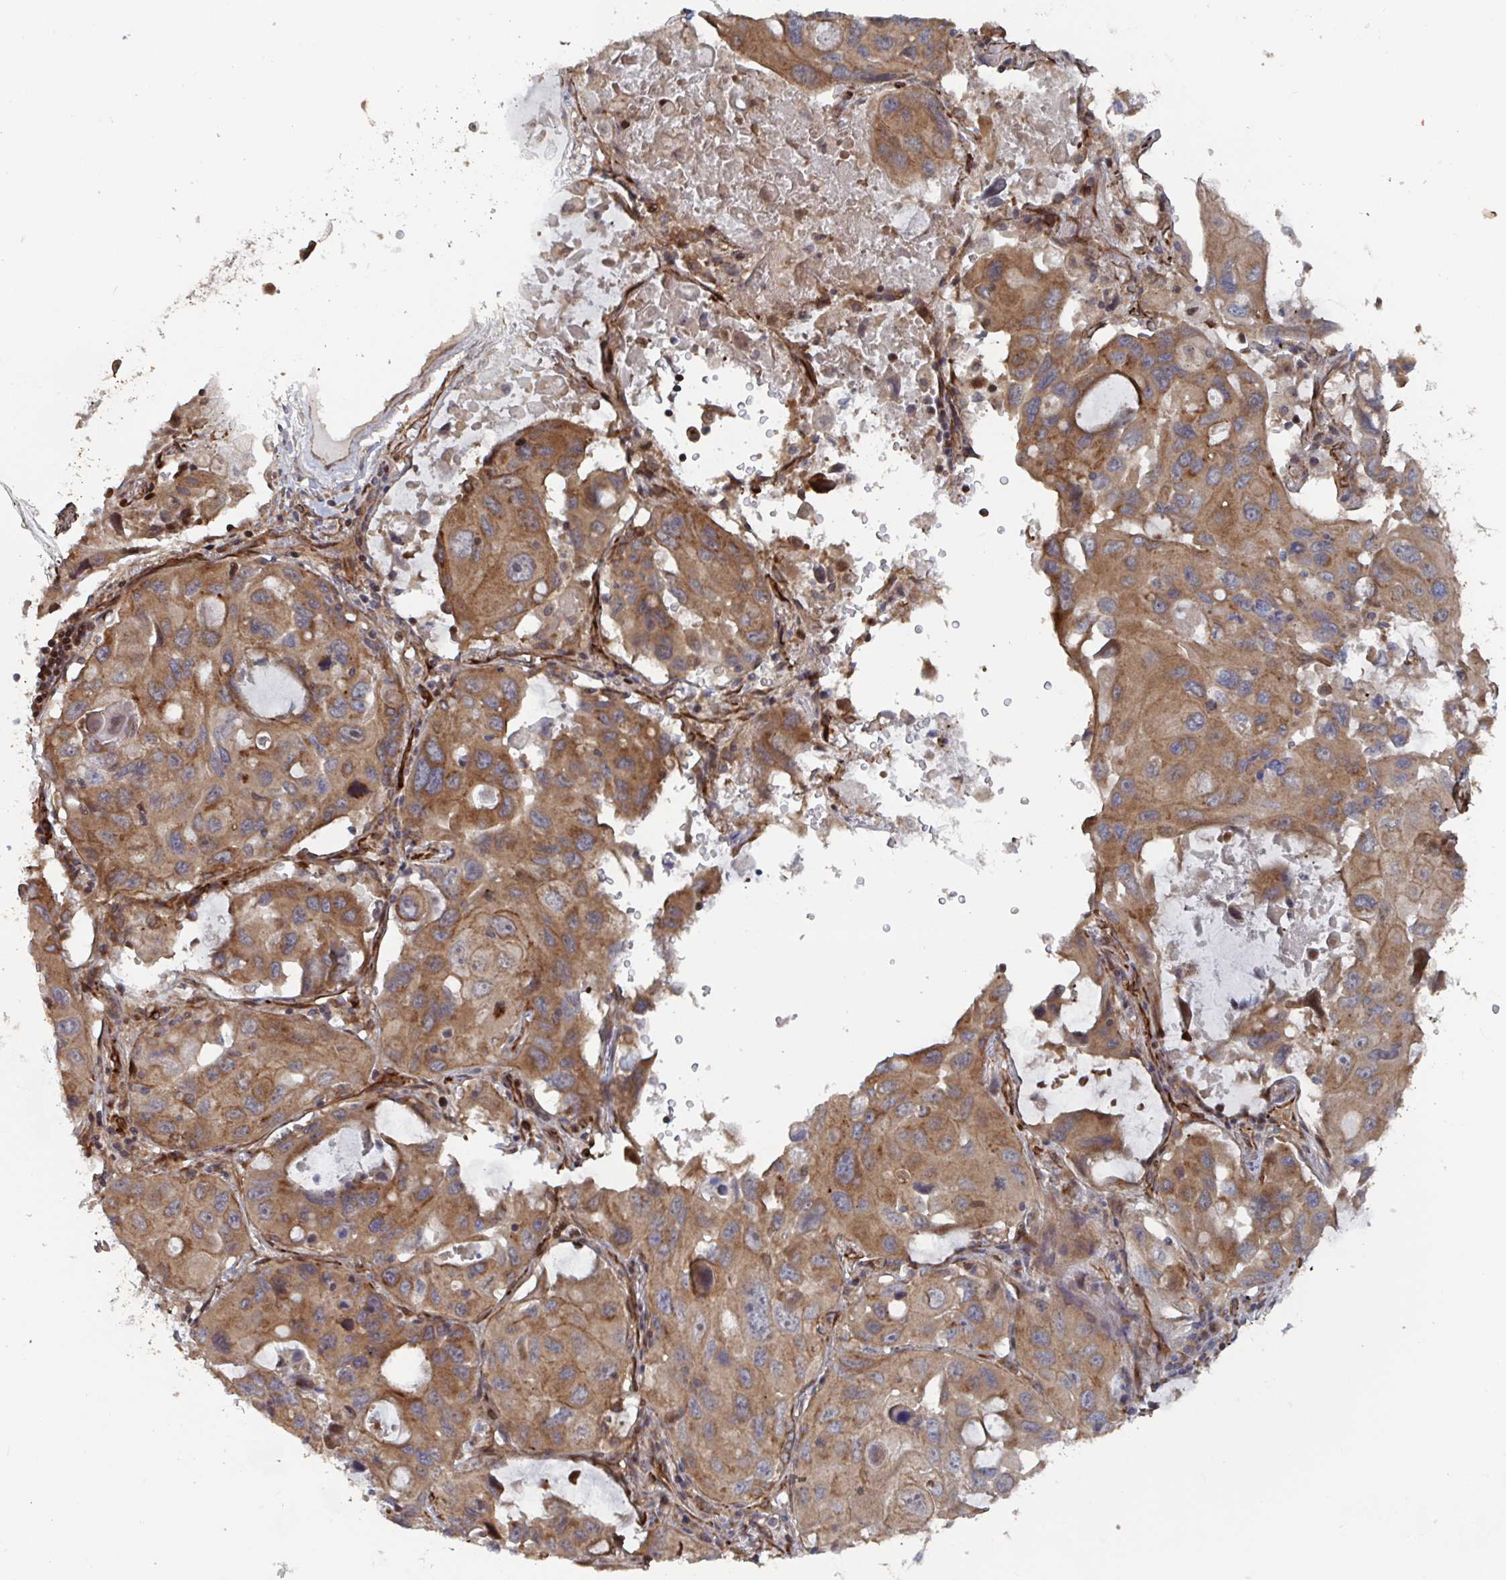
{"staining": {"intensity": "moderate", "quantity": ">75%", "location": "cytoplasmic/membranous"}, "tissue": "lung cancer", "cell_type": "Tumor cells", "image_type": "cancer", "snomed": [{"axis": "morphology", "description": "Squamous cell carcinoma, NOS"}, {"axis": "topography", "description": "Lung"}], "caption": "Tumor cells reveal moderate cytoplasmic/membranous expression in about >75% of cells in squamous cell carcinoma (lung).", "gene": "DVL3", "patient": {"sex": "female", "age": 73}}